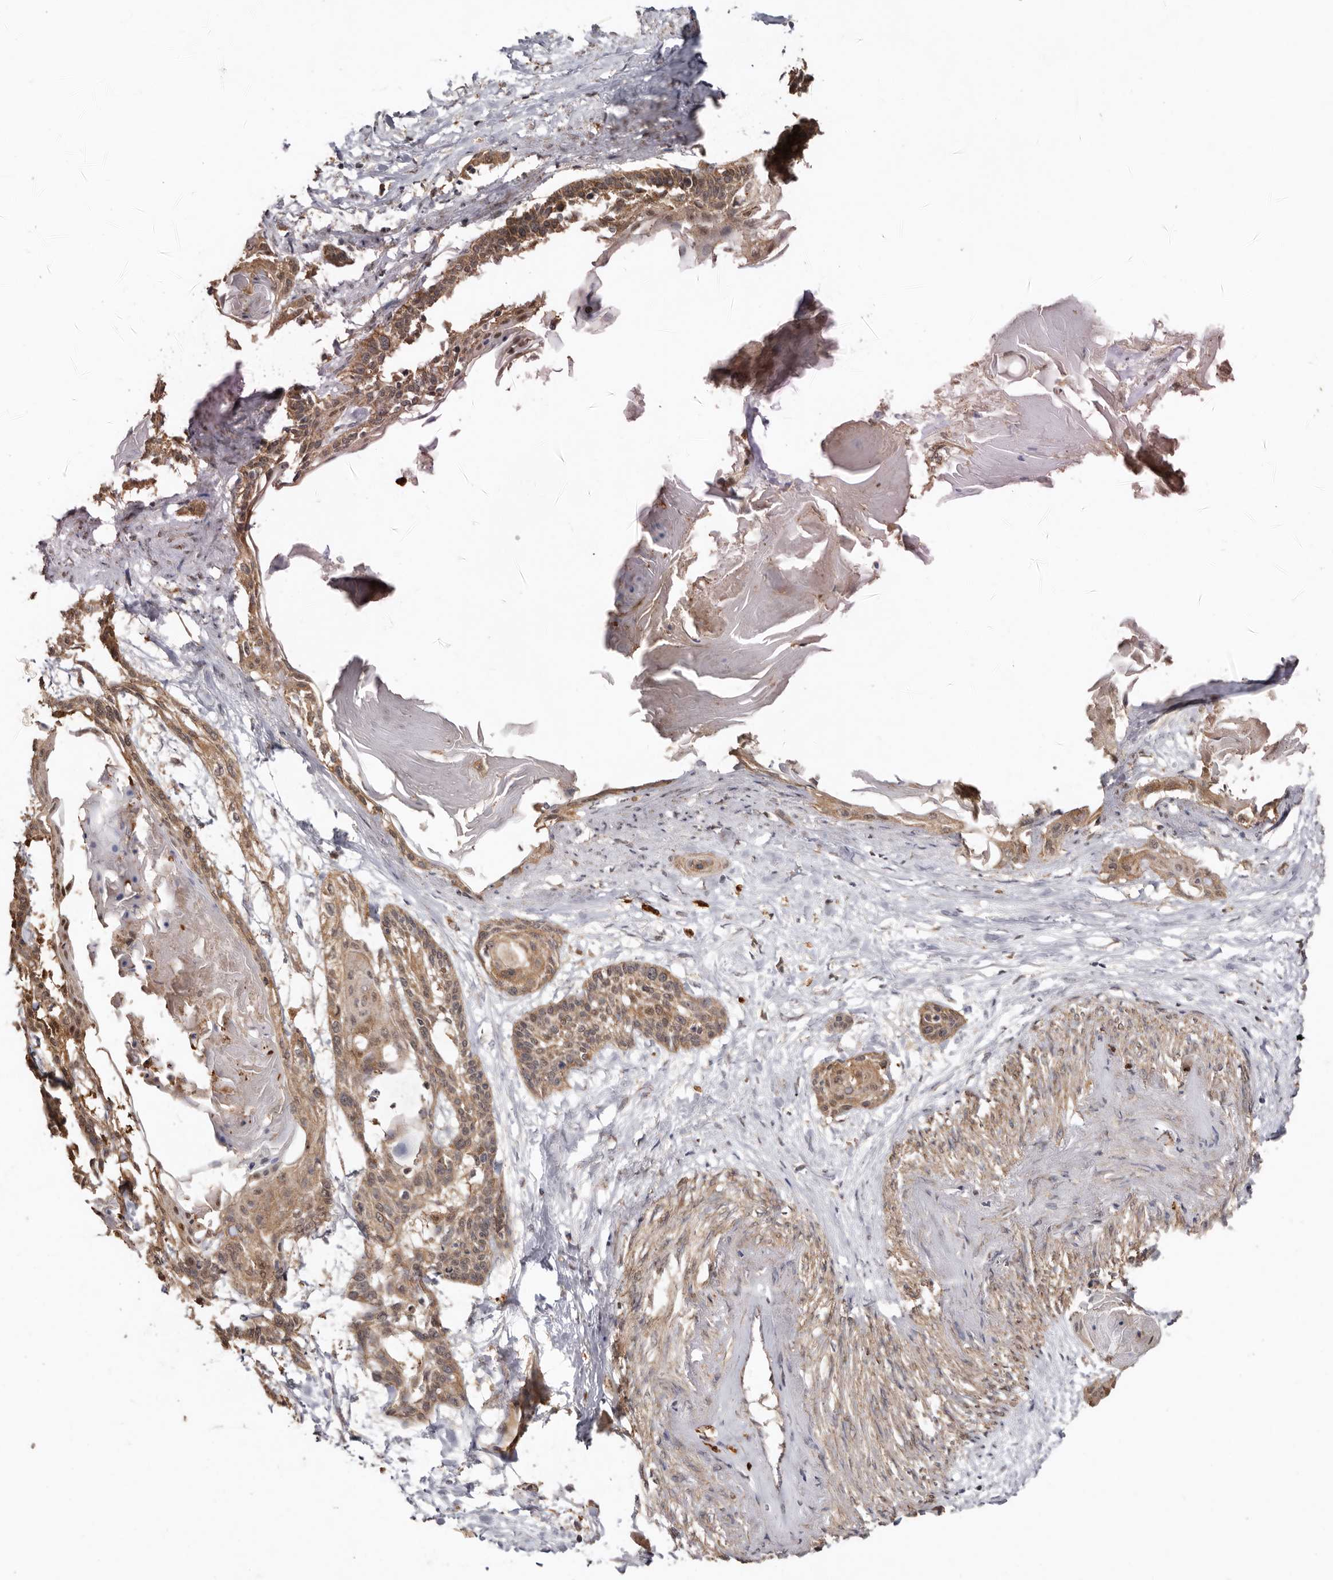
{"staining": {"intensity": "moderate", "quantity": ">75%", "location": "cytoplasmic/membranous"}, "tissue": "cervical cancer", "cell_type": "Tumor cells", "image_type": "cancer", "snomed": [{"axis": "morphology", "description": "Squamous cell carcinoma, NOS"}, {"axis": "topography", "description": "Cervix"}], "caption": "Immunohistochemistry (DAB) staining of cervical cancer demonstrates moderate cytoplasmic/membranous protein expression in about >75% of tumor cells.", "gene": "RSPO2", "patient": {"sex": "female", "age": 57}}